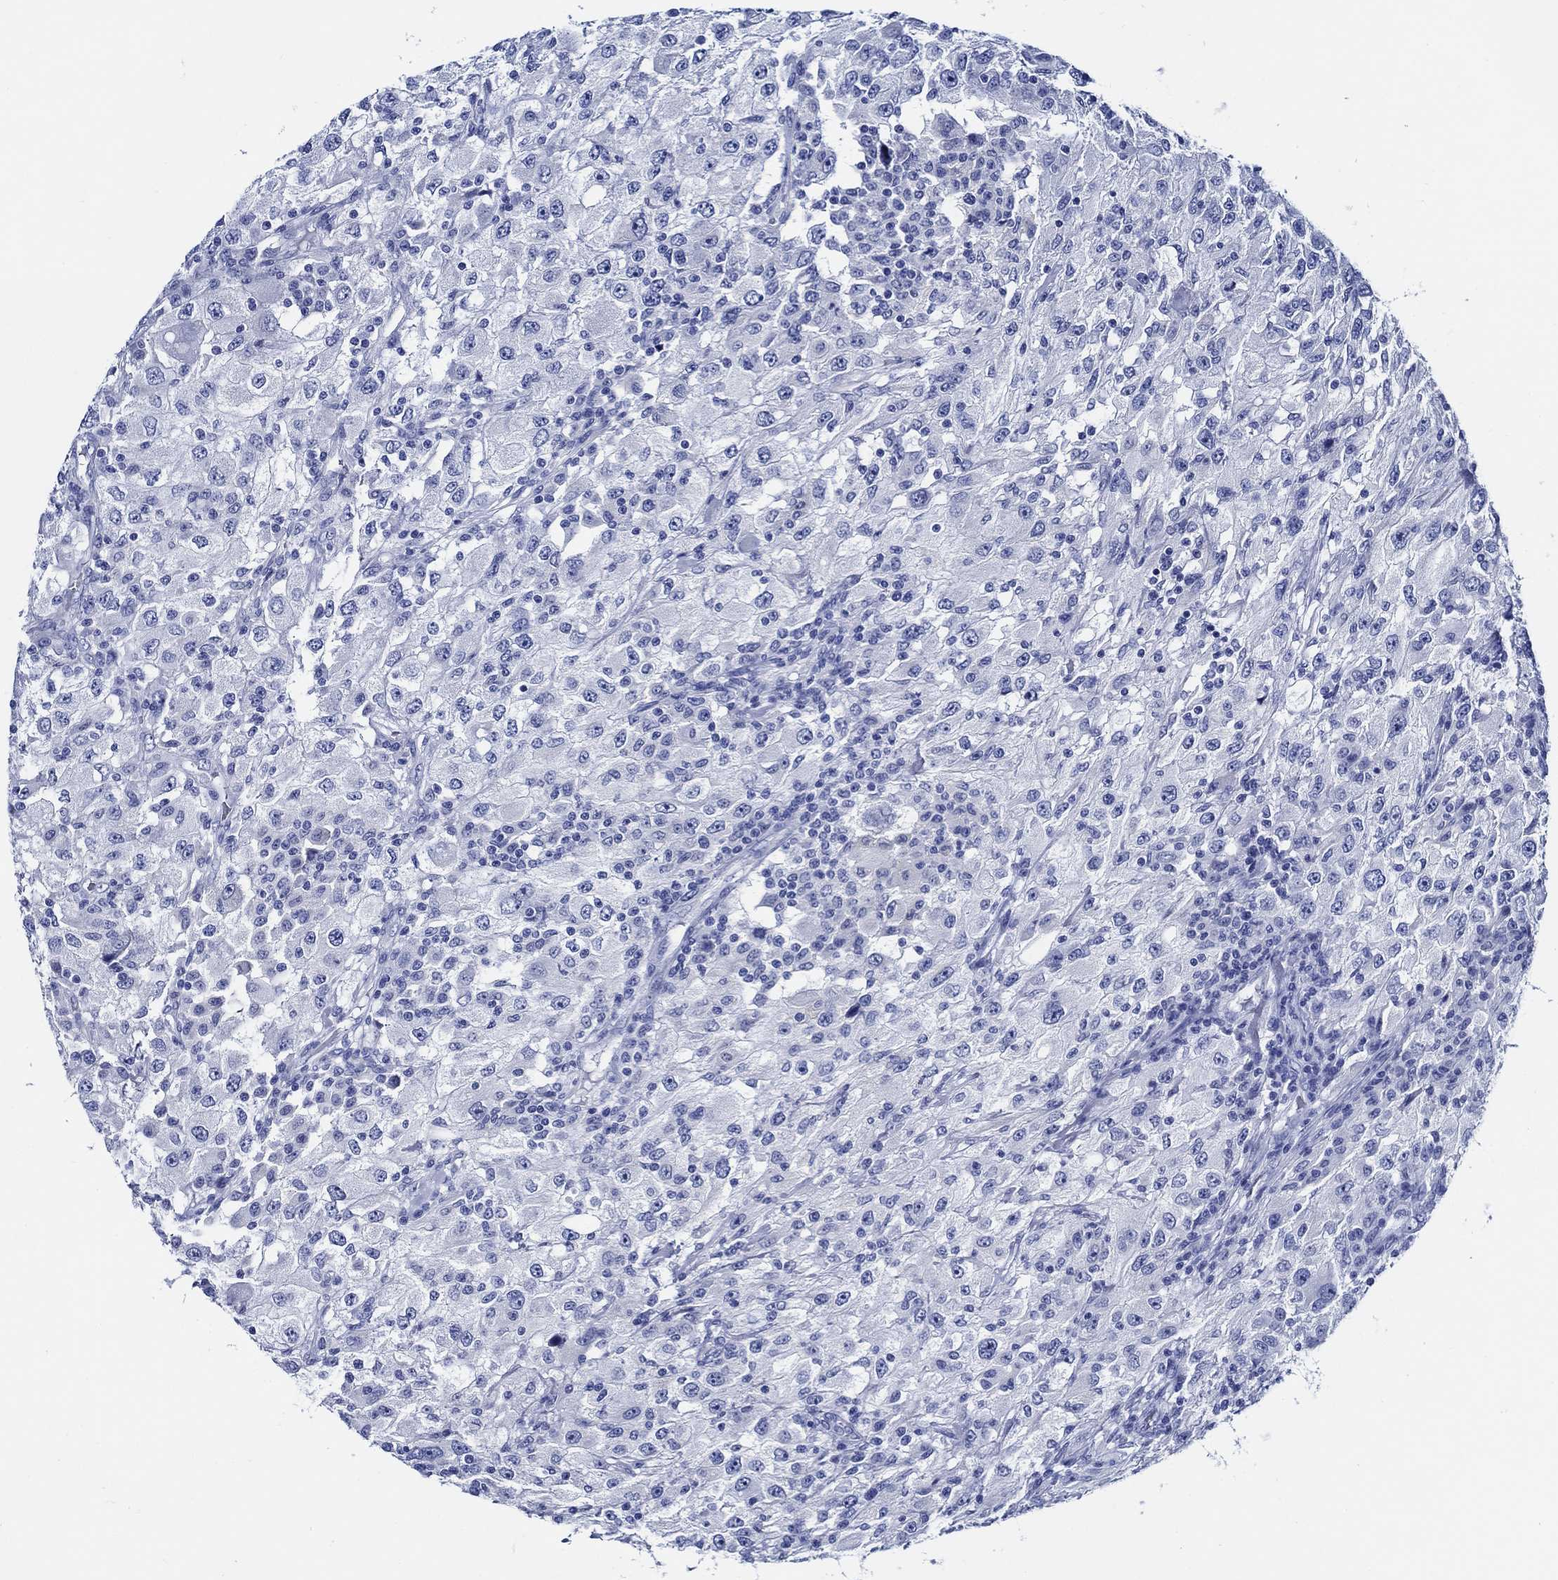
{"staining": {"intensity": "negative", "quantity": "none", "location": "none"}, "tissue": "renal cancer", "cell_type": "Tumor cells", "image_type": "cancer", "snomed": [{"axis": "morphology", "description": "Adenocarcinoma, NOS"}, {"axis": "topography", "description": "Kidney"}], "caption": "This is an IHC photomicrograph of renal adenocarcinoma. There is no positivity in tumor cells.", "gene": "WDR62", "patient": {"sex": "female", "age": 67}}